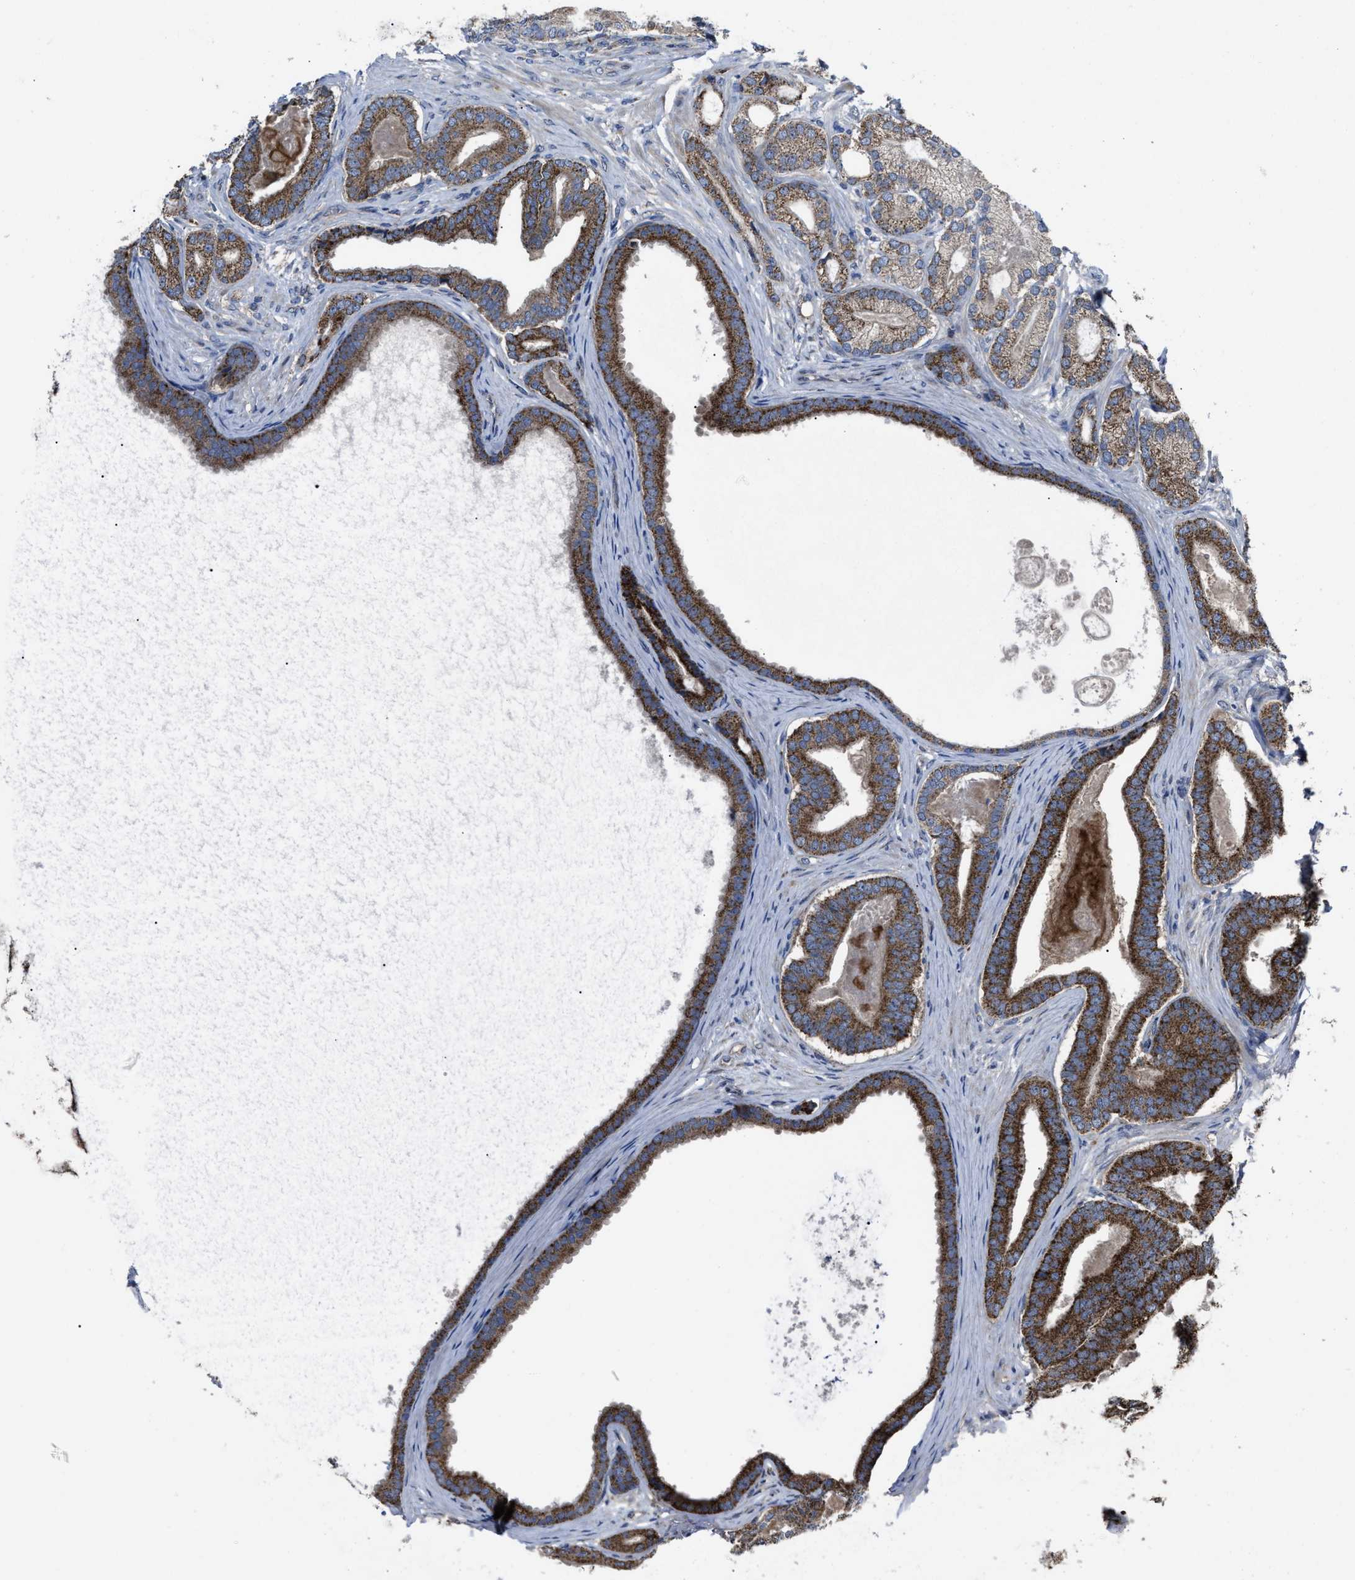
{"staining": {"intensity": "moderate", "quantity": ">75%", "location": "cytoplasmic/membranous"}, "tissue": "prostate cancer", "cell_type": "Tumor cells", "image_type": "cancer", "snomed": [{"axis": "morphology", "description": "Adenocarcinoma, High grade"}, {"axis": "topography", "description": "Prostate"}], "caption": "Prostate cancer (adenocarcinoma (high-grade)) tissue exhibits moderate cytoplasmic/membranous expression in about >75% of tumor cells, visualized by immunohistochemistry. (IHC, brightfield microscopy, high magnification).", "gene": "PASK", "patient": {"sex": "male", "age": 60}}